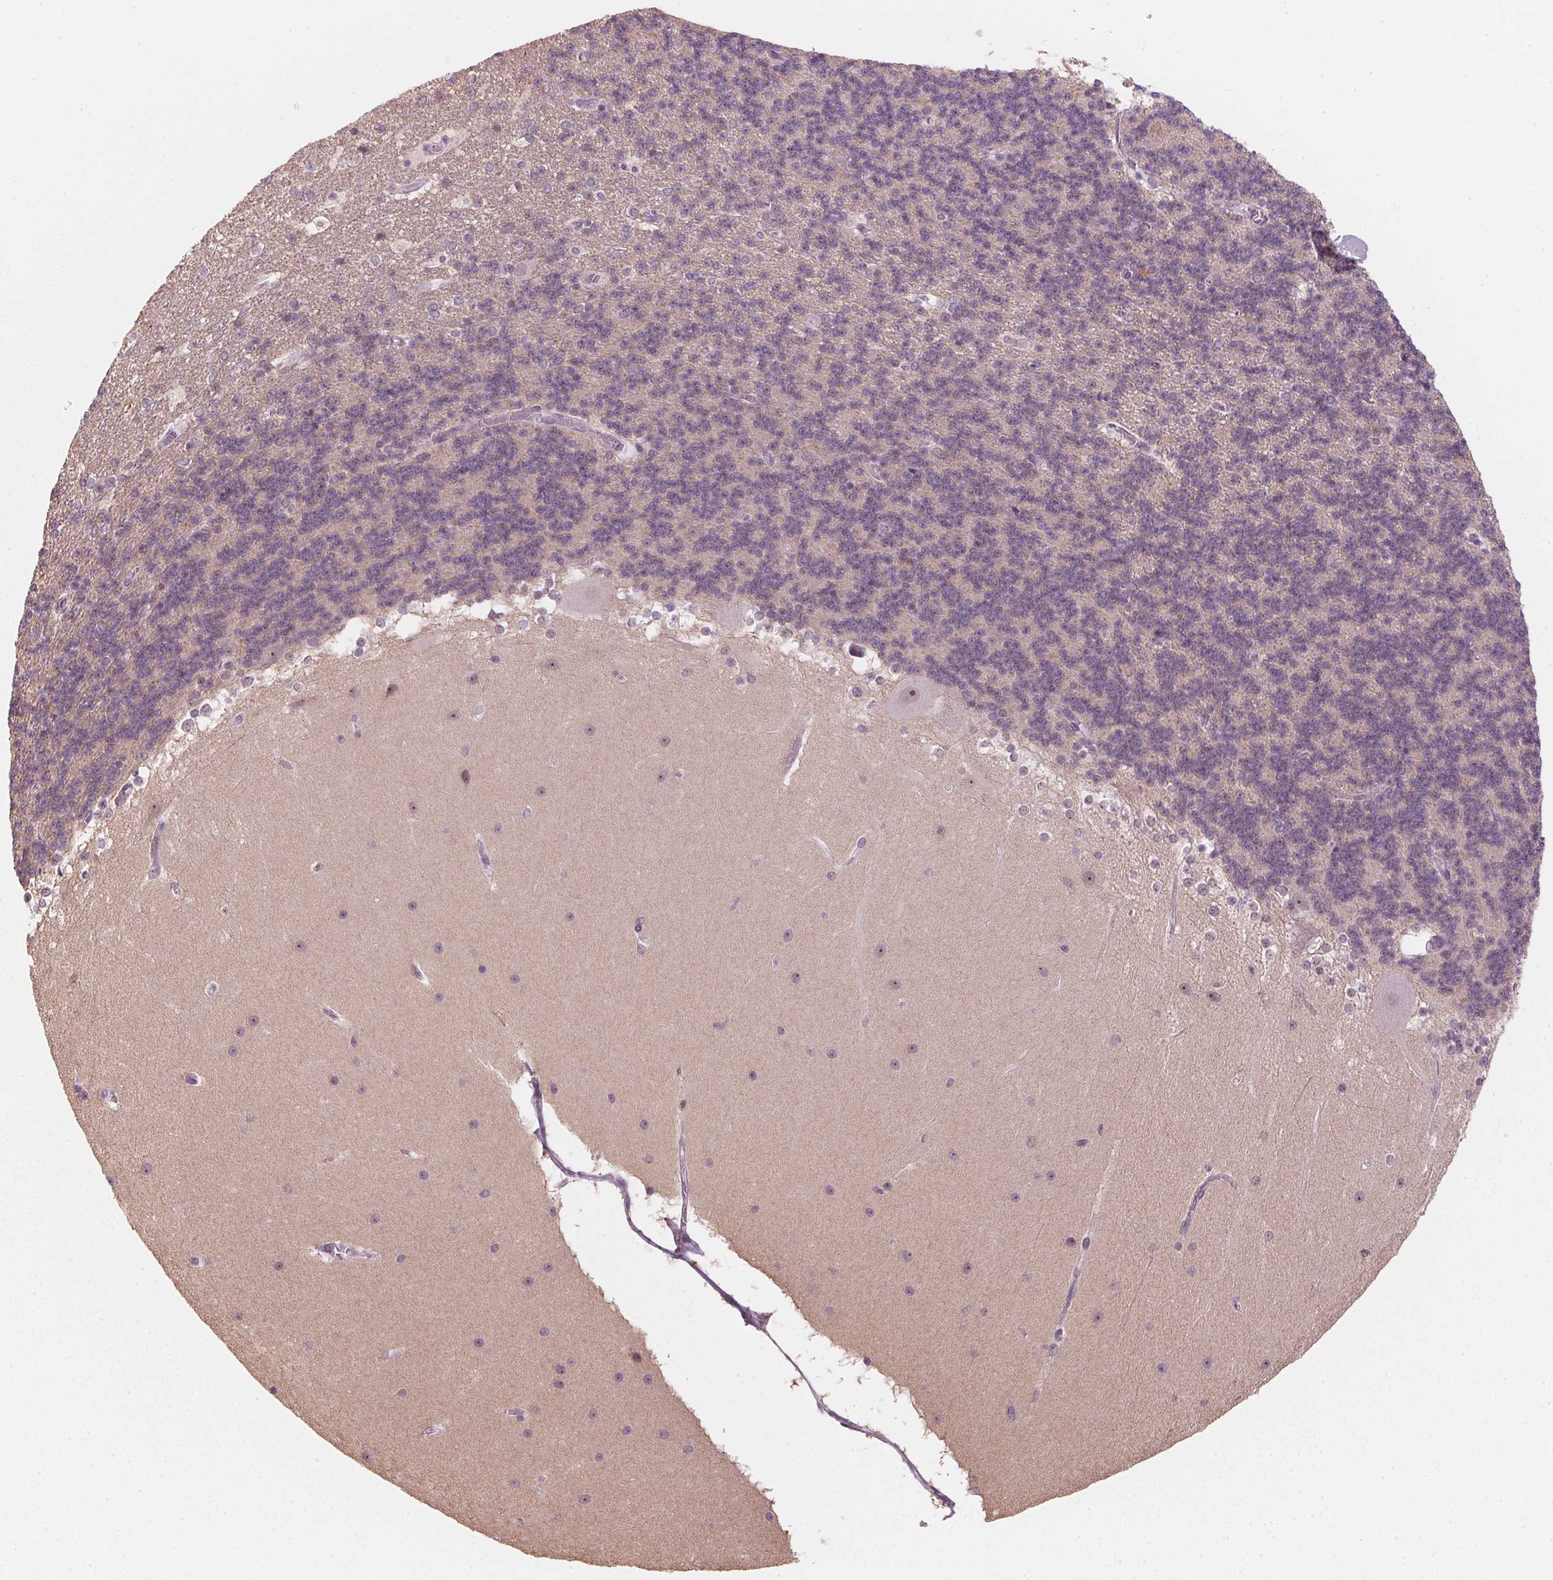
{"staining": {"intensity": "negative", "quantity": "none", "location": "none"}, "tissue": "cerebellum", "cell_type": "Cells in granular layer", "image_type": "normal", "snomed": [{"axis": "morphology", "description": "Normal tissue, NOS"}, {"axis": "topography", "description": "Cerebellum"}], "caption": "This micrograph is of unremarkable cerebellum stained with immunohistochemistry (IHC) to label a protein in brown with the nuclei are counter-stained blue. There is no expression in cells in granular layer. Nuclei are stained in blue.", "gene": "DNTTIP2", "patient": {"sex": "female", "age": 19}}